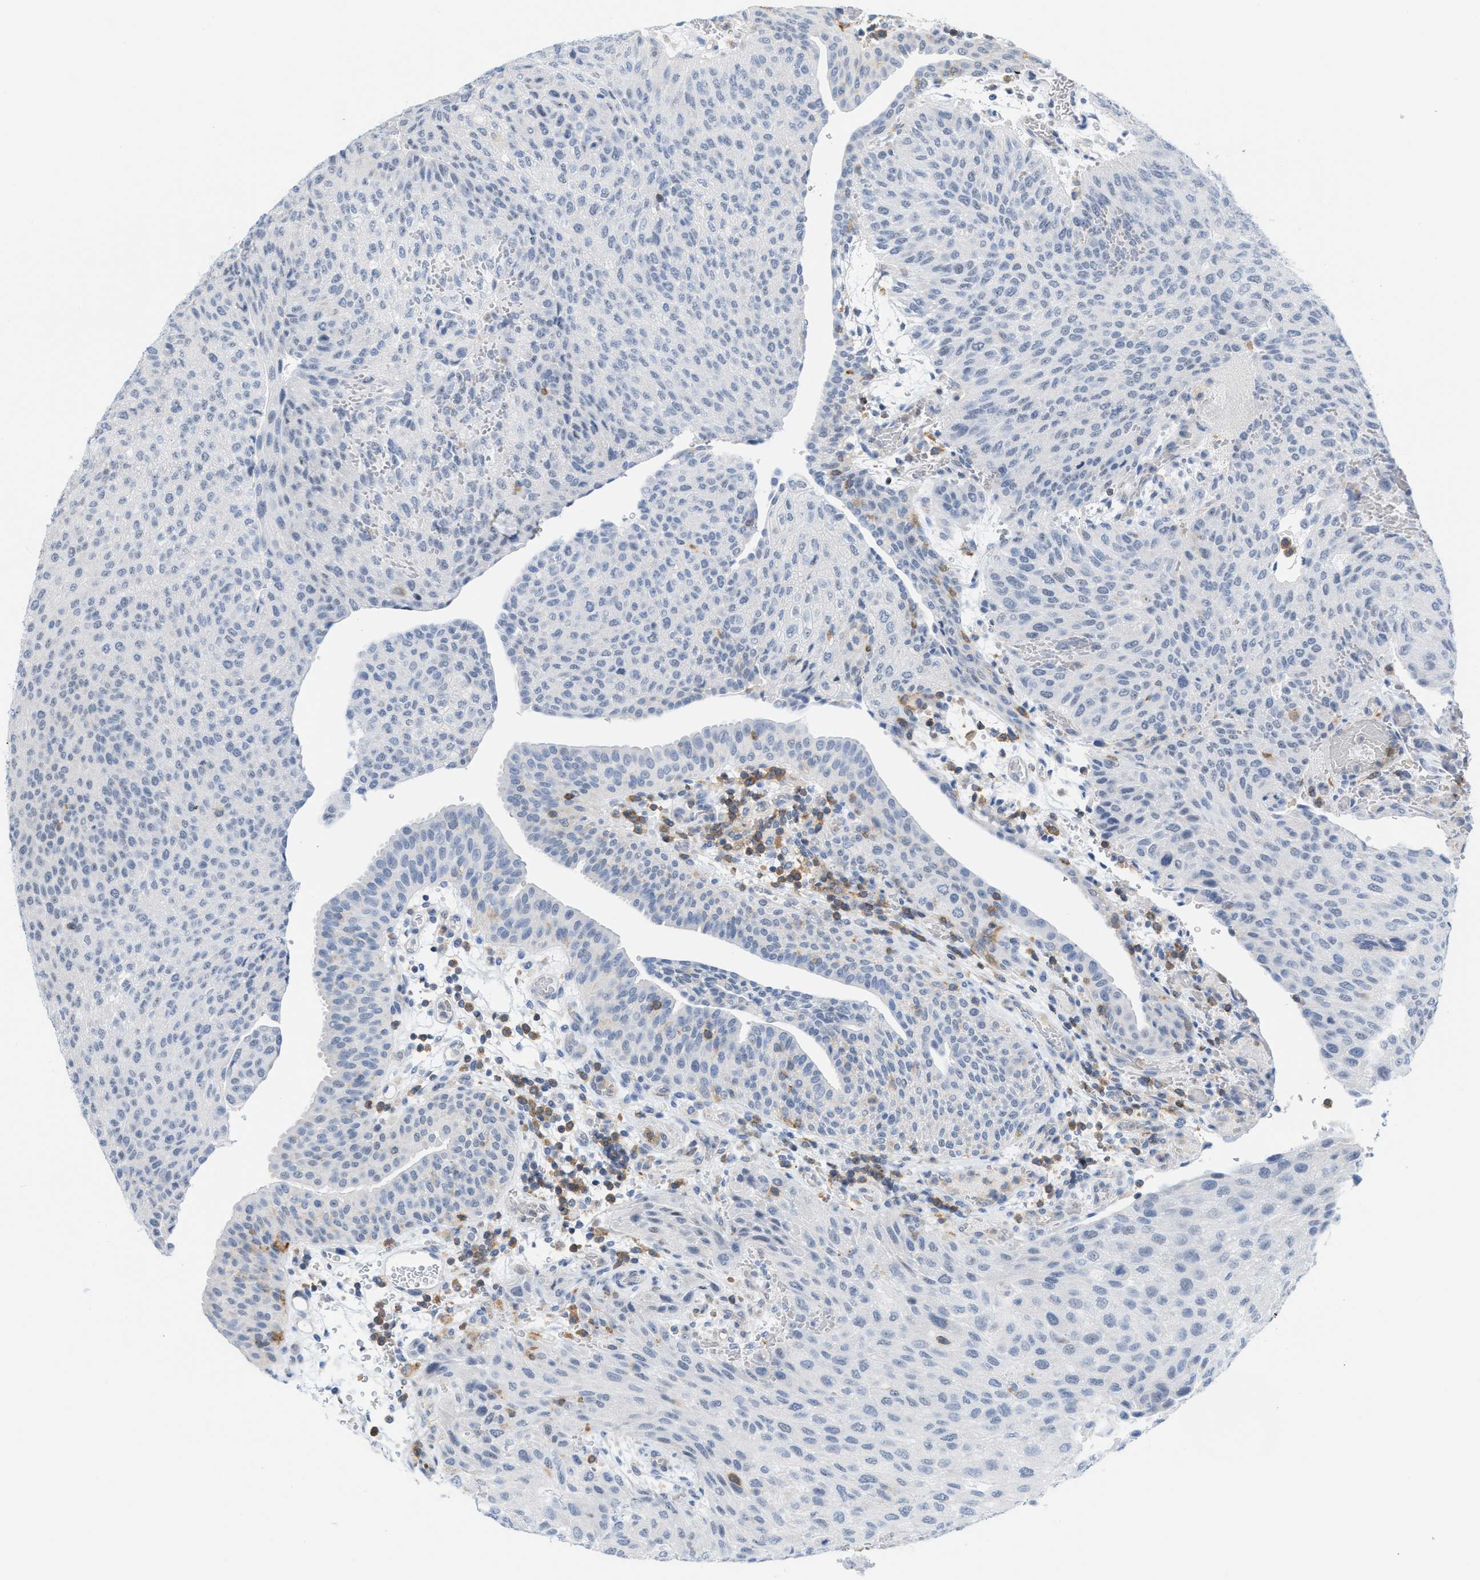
{"staining": {"intensity": "negative", "quantity": "none", "location": "none"}, "tissue": "urothelial cancer", "cell_type": "Tumor cells", "image_type": "cancer", "snomed": [{"axis": "morphology", "description": "Urothelial carcinoma, Low grade"}, {"axis": "morphology", "description": "Urothelial carcinoma, High grade"}, {"axis": "topography", "description": "Urinary bladder"}], "caption": "A high-resolution photomicrograph shows immunohistochemistry staining of urothelial cancer, which reveals no significant positivity in tumor cells.", "gene": "IL16", "patient": {"sex": "male", "age": 35}}